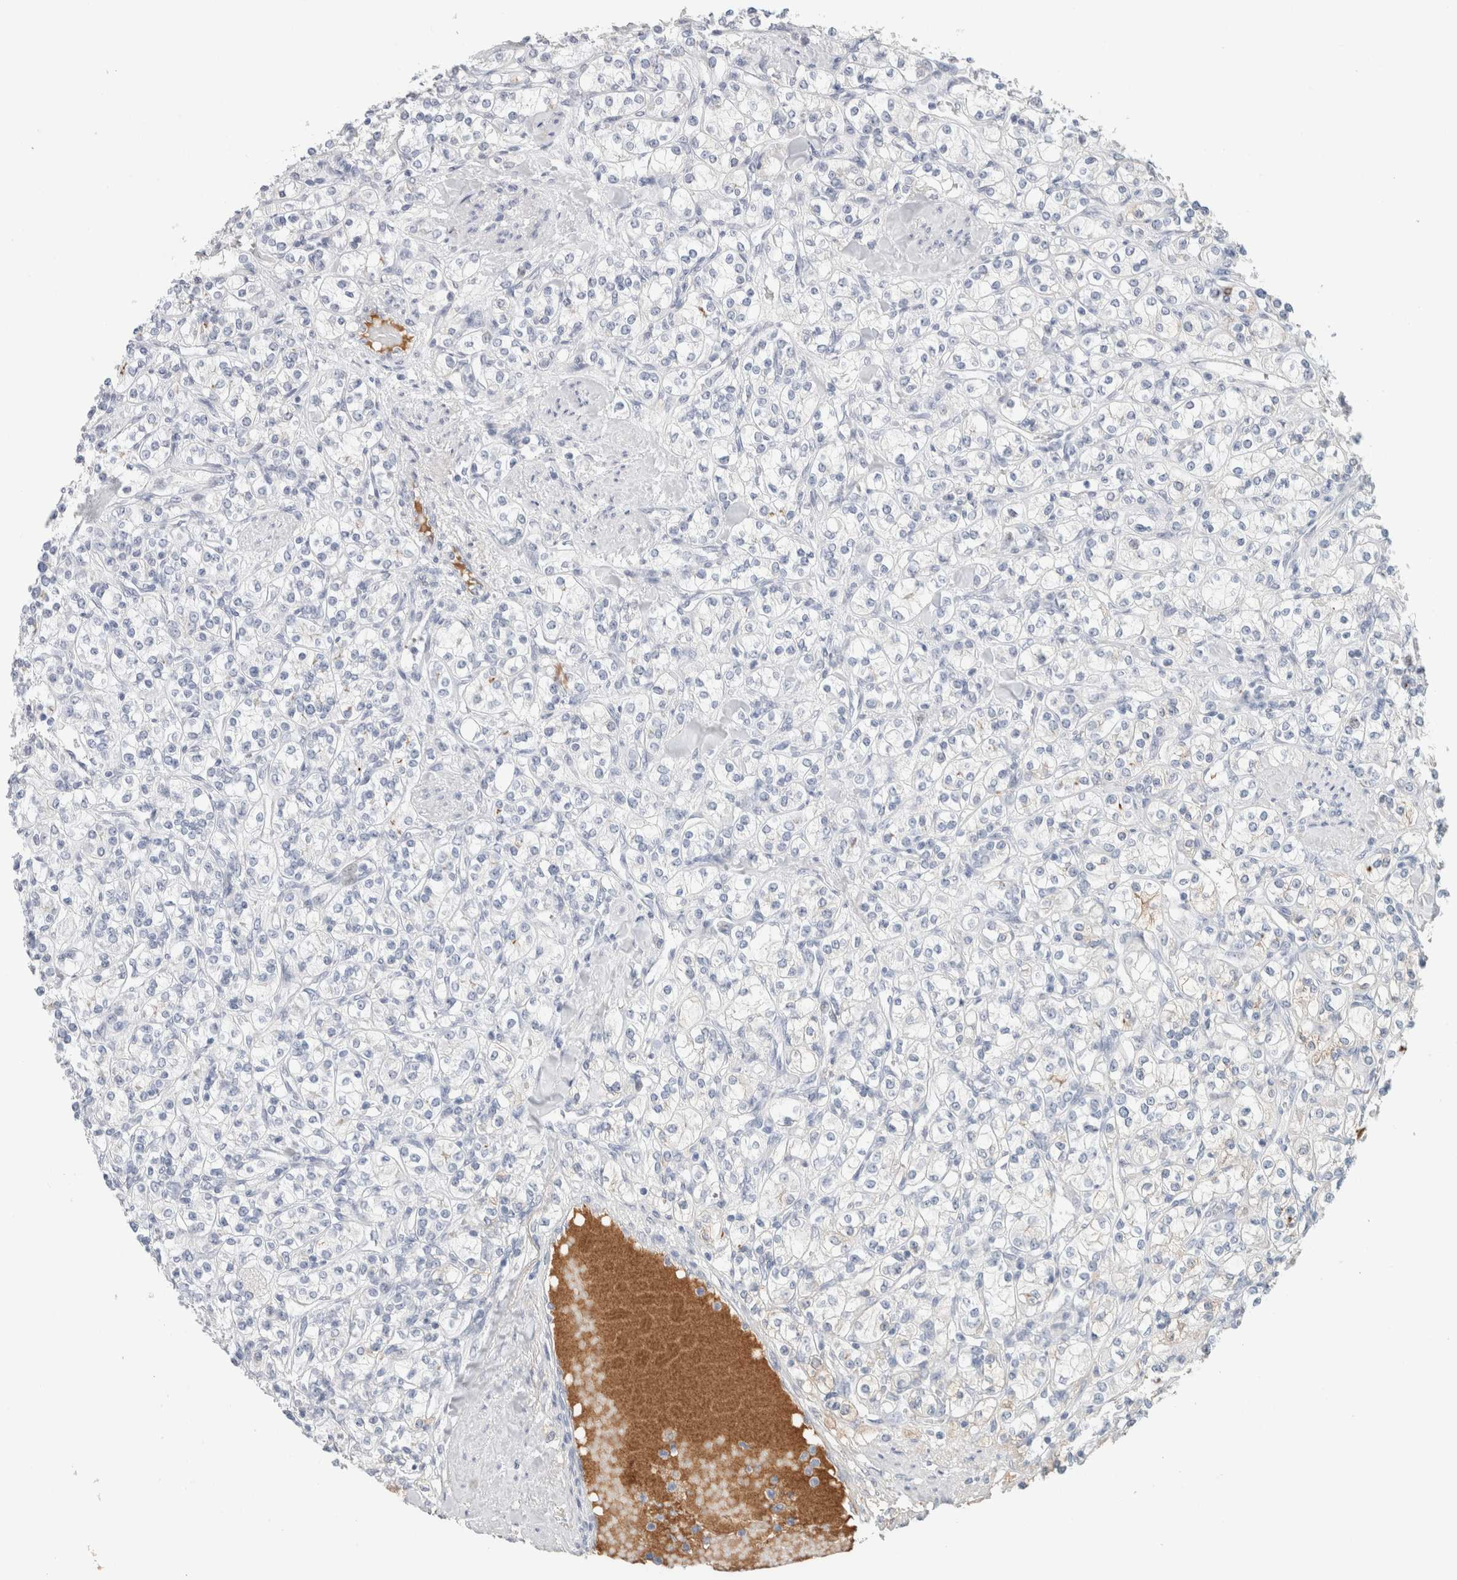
{"staining": {"intensity": "negative", "quantity": "none", "location": "none"}, "tissue": "renal cancer", "cell_type": "Tumor cells", "image_type": "cancer", "snomed": [{"axis": "morphology", "description": "Adenocarcinoma, NOS"}, {"axis": "topography", "description": "Kidney"}], "caption": "Immunohistochemistry of adenocarcinoma (renal) reveals no staining in tumor cells.", "gene": "IL6", "patient": {"sex": "male", "age": 77}}